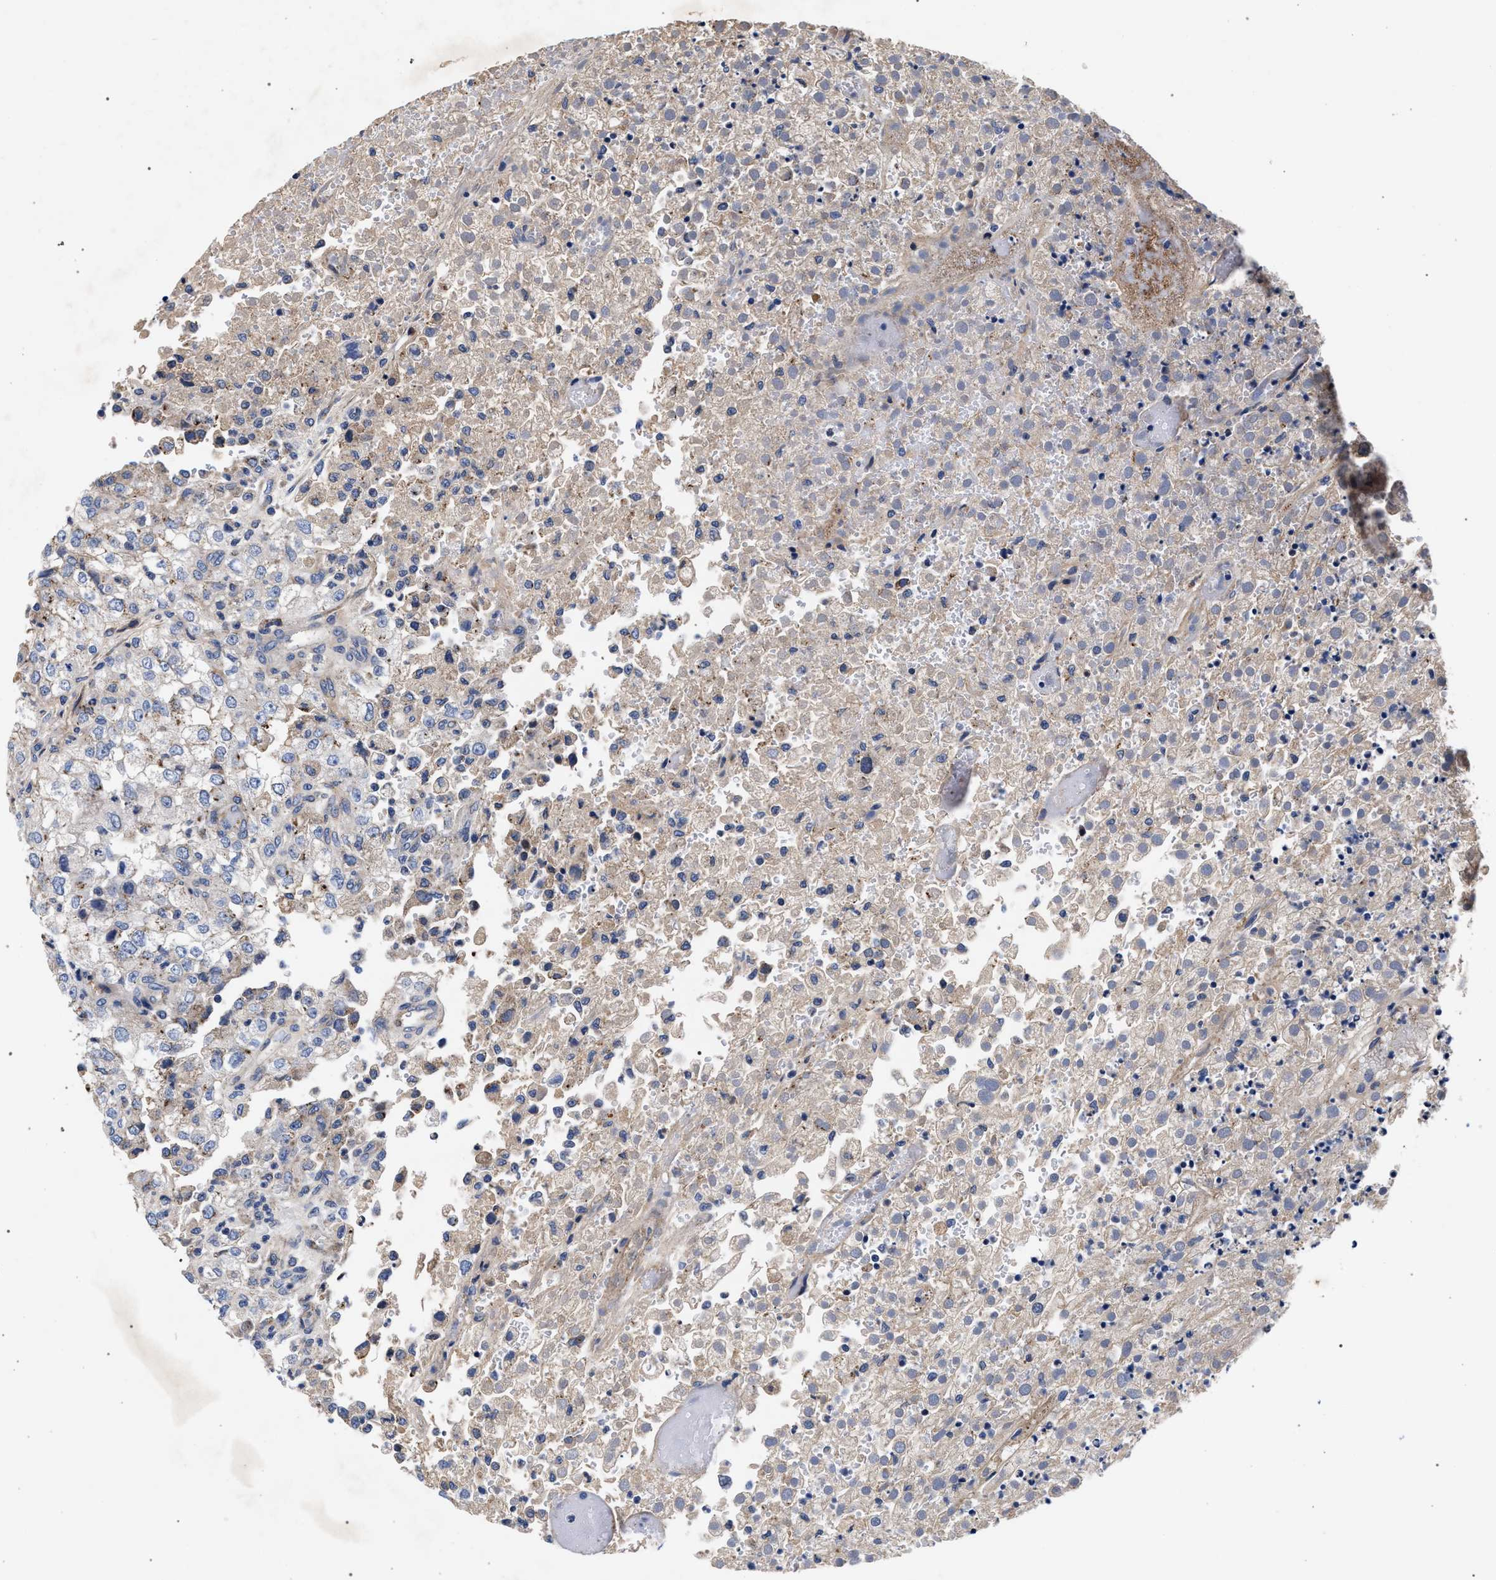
{"staining": {"intensity": "negative", "quantity": "none", "location": "none"}, "tissue": "renal cancer", "cell_type": "Tumor cells", "image_type": "cancer", "snomed": [{"axis": "morphology", "description": "Adenocarcinoma, NOS"}, {"axis": "topography", "description": "Kidney"}], "caption": "DAB immunohistochemical staining of adenocarcinoma (renal) demonstrates no significant expression in tumor cells.", "gene": "ACOX1", "patient": {"sex": "female", "age": 54}}